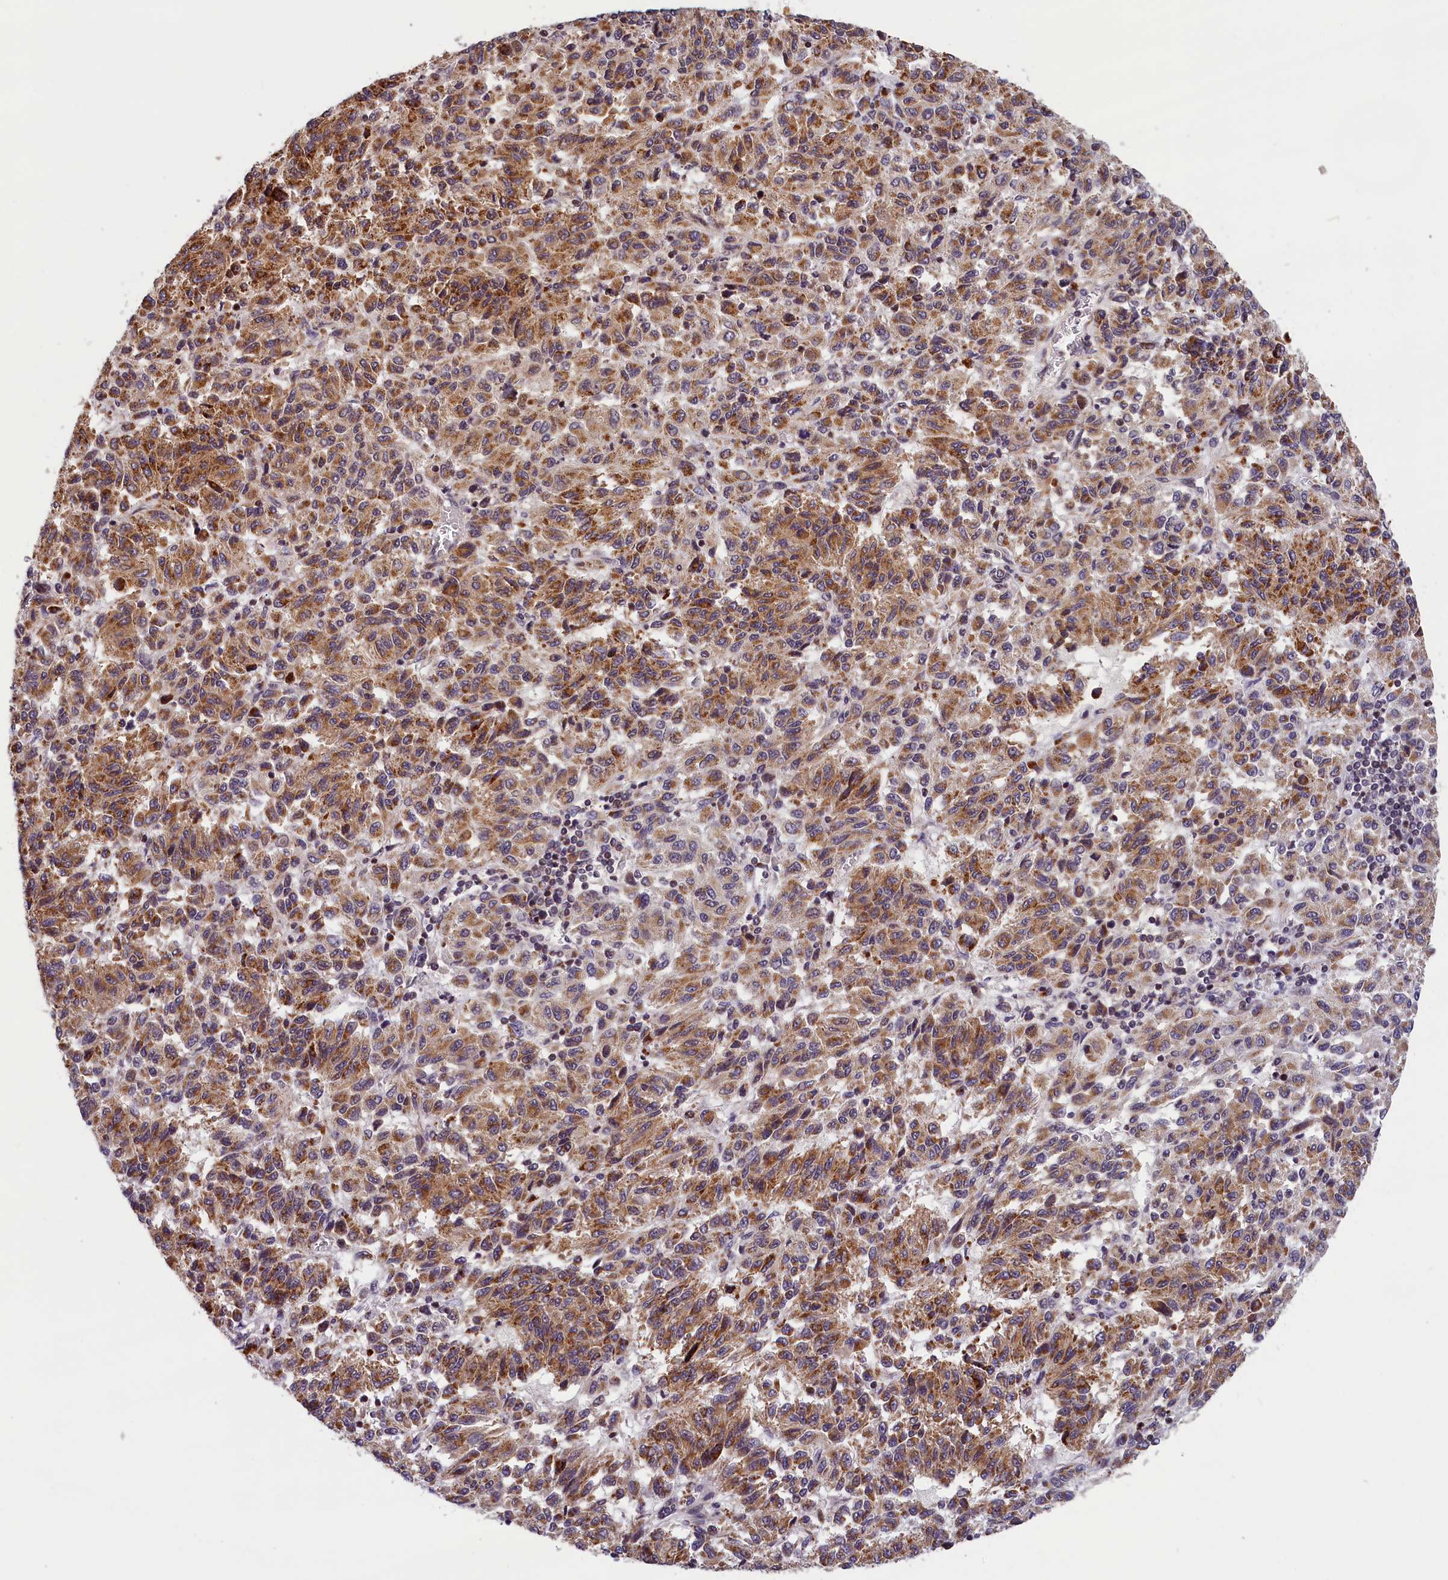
{"staining": {"intensity": "moderate", "quantity": ">75%", "location": "cytoplasmic/membranous"}, "tissue": "melanoma", "cell_type": "Tumor cells", "image_type": "cancer", "snomed": [{"axis": "morphology", "description": "Malignant melanoma, Metastatic site"}, {"axis": "topography", "description": "Lung"}], "caption": "Immunohistochemical staining of human melanoma exhibits medium levels of moderate cytoplasmic/membranous positivity in approximately >75% of tumor cells.", "gene": "KCNK6", "patient": {"sex": "male", "age": 64}}